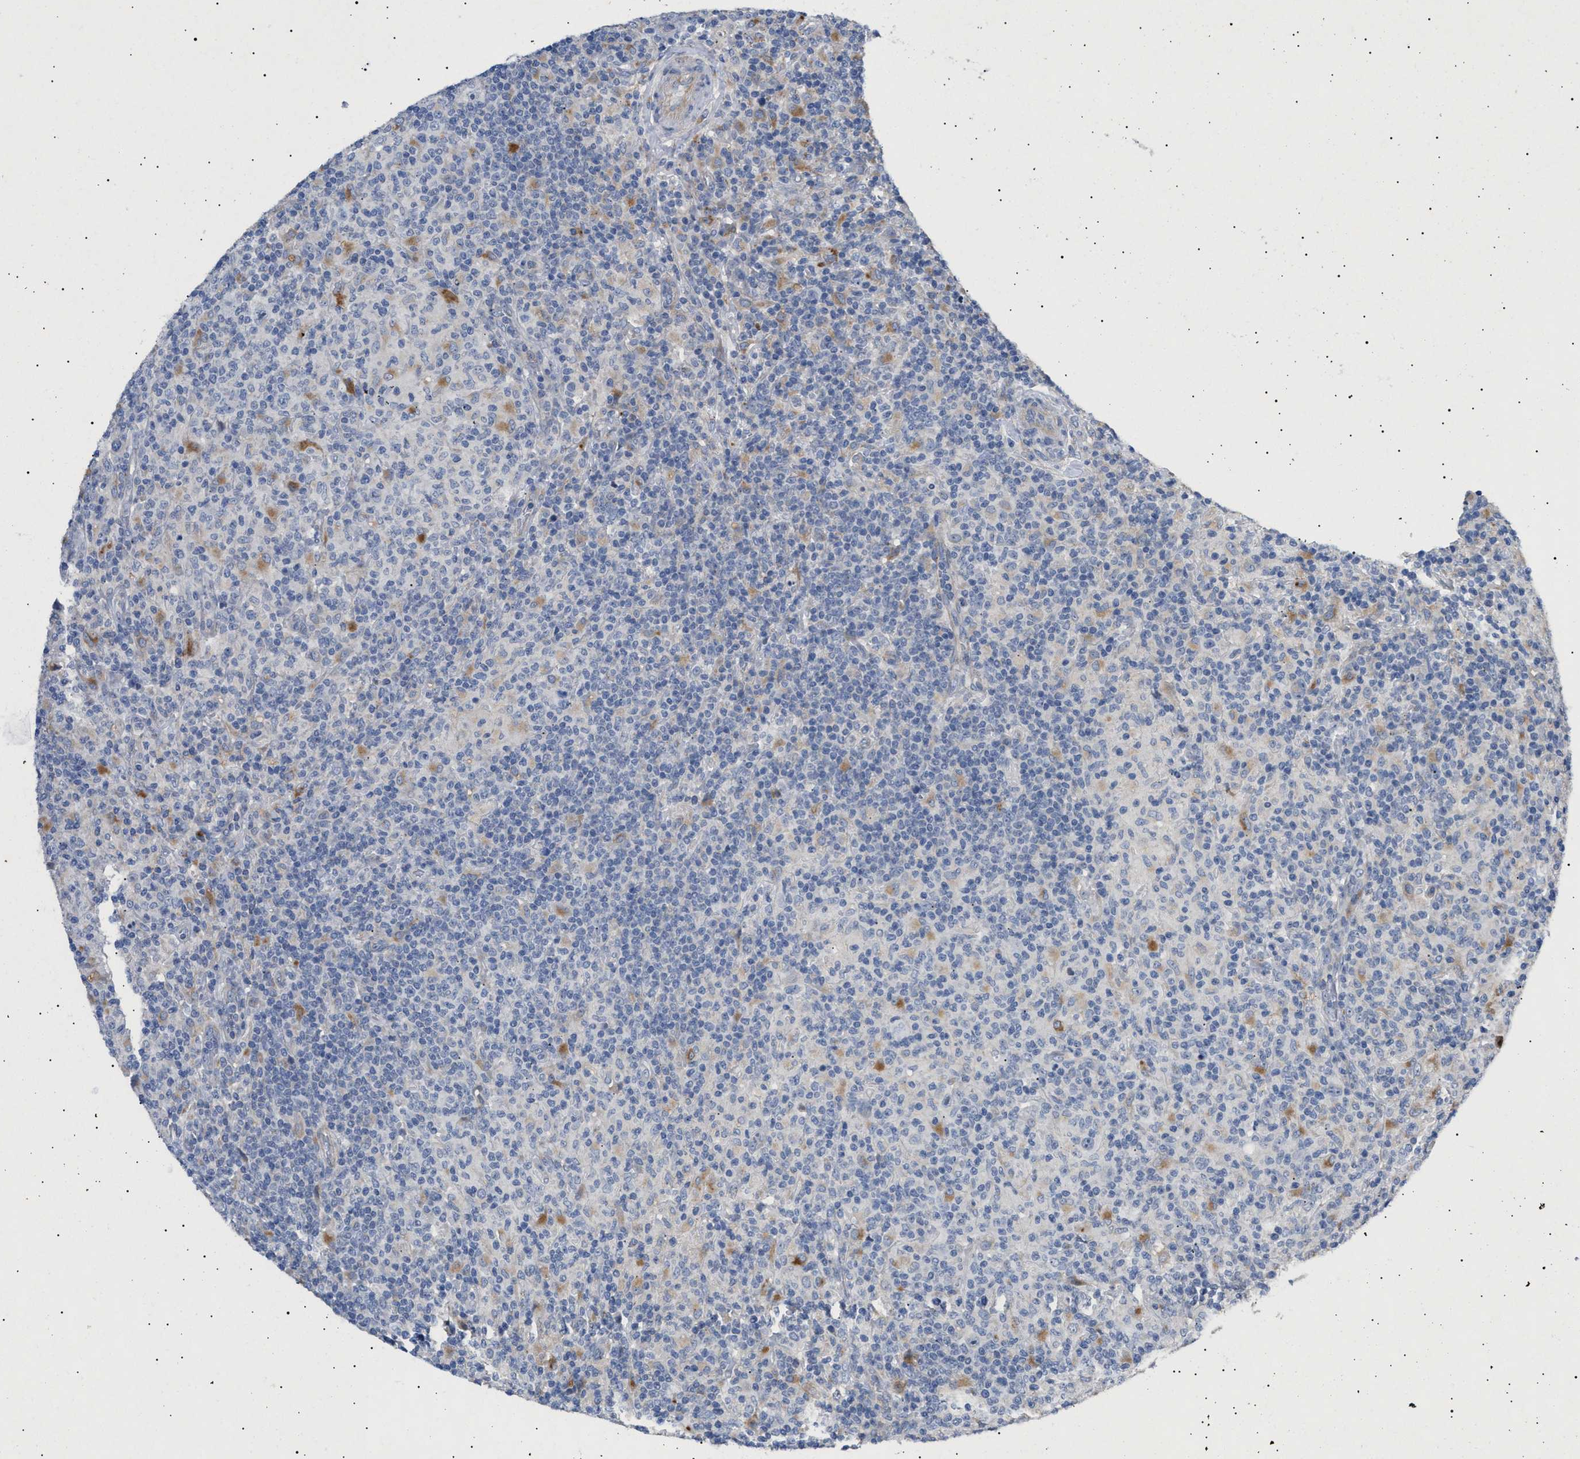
{"staining": {"intensity": "negative", "quantity": "none", "location": "none"}, "tissue": "lymphoma", "cell_type": "Tumor cells", "image_type": "cancer", "snomed": [{"axis": "morphology", "description": "Hodgkin's disease, NOS"}, {"axis": "topography", "description": "Lymph node"}], "caption": "An immunohistochemistry image of lymphoma is shown. There is no staining in tumor cells of lymphoma.", "gene": "SIRT5", "patient": {"sex": "male", "age": 70}}